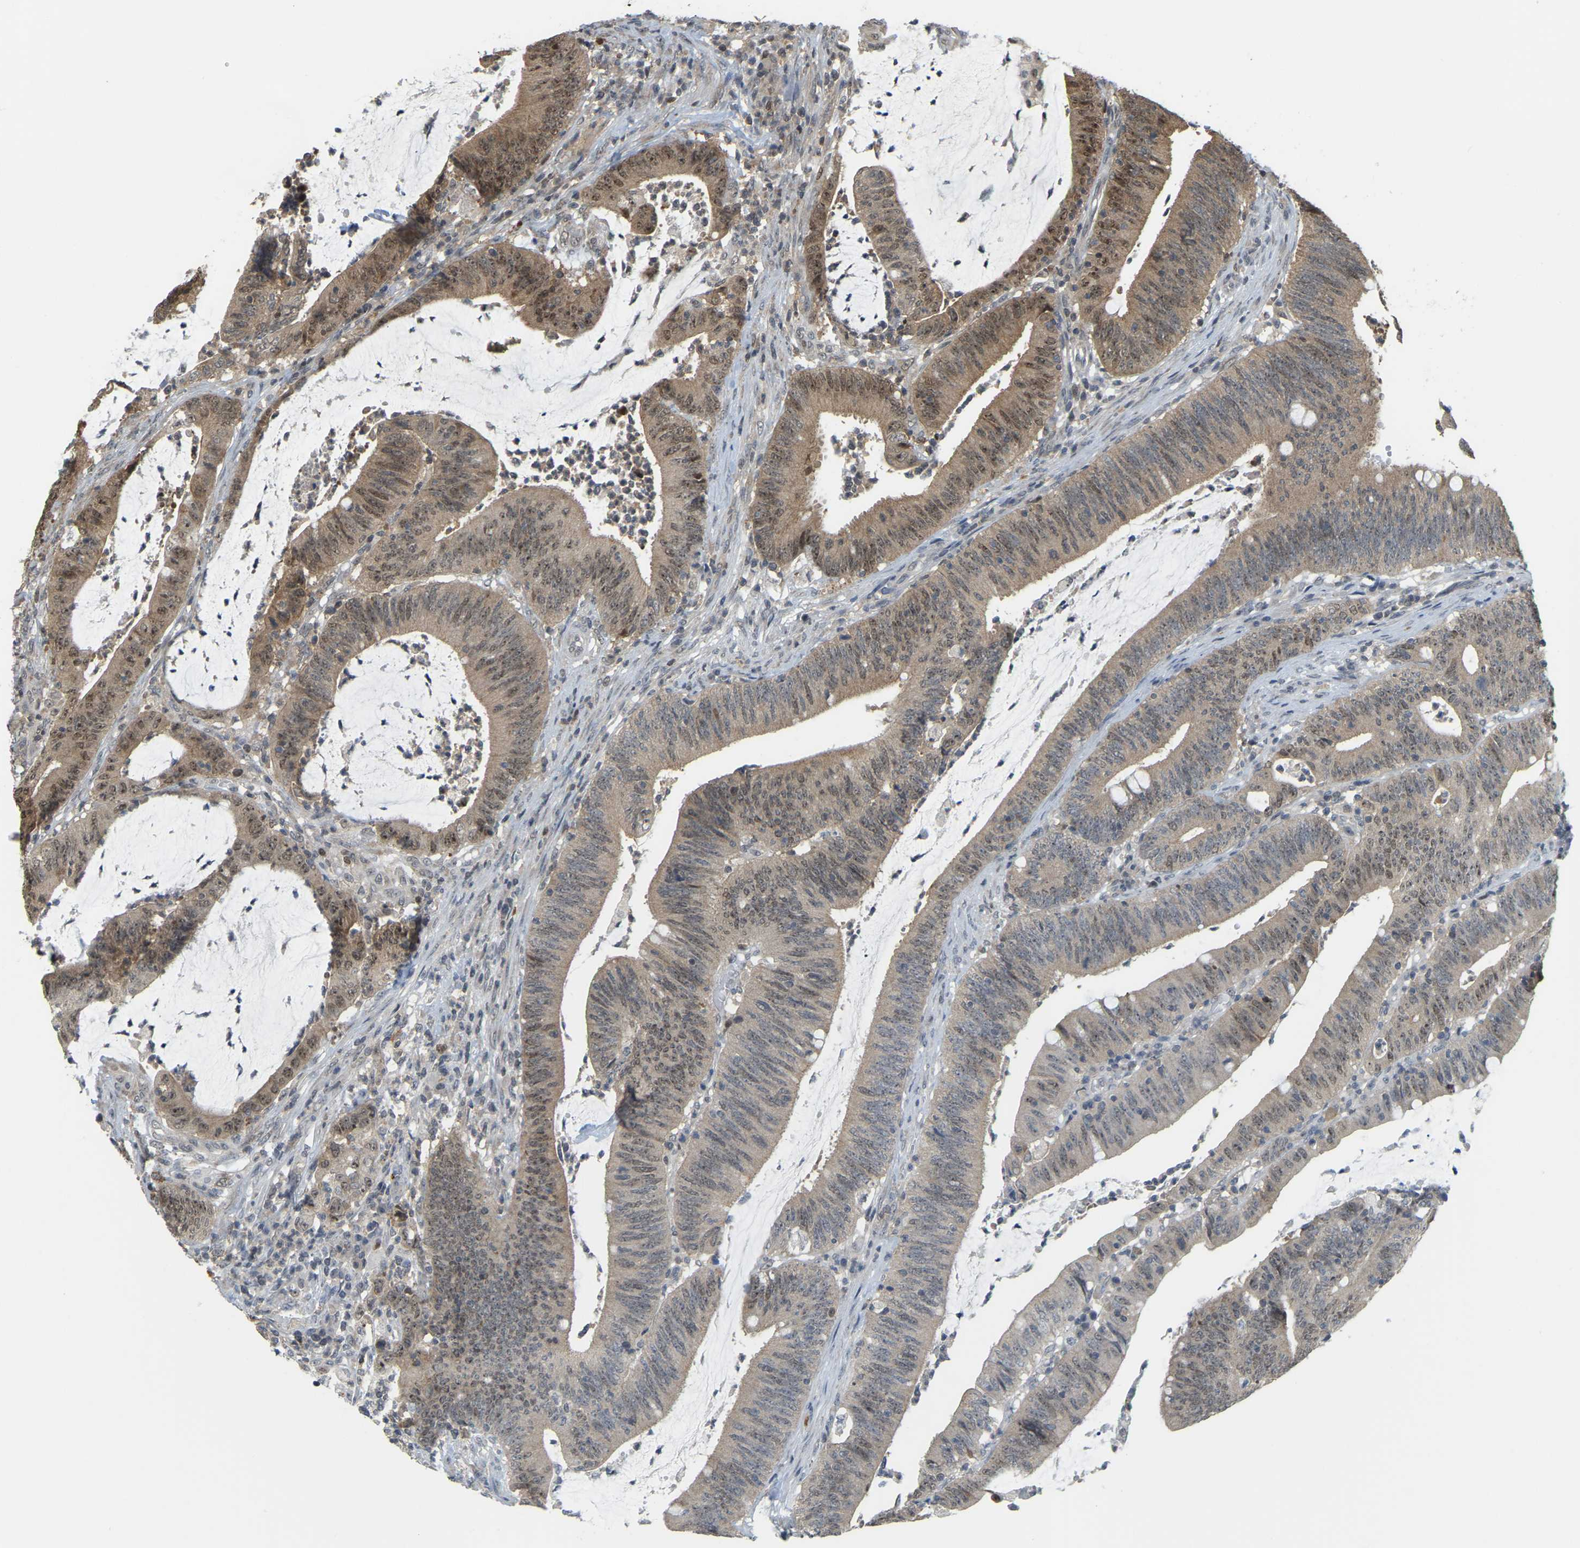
{"staining": {"intensity": "moderate", "quantity": "25%-75%", "location": "cytoplasmic/membranous,nuclear"}, "tissue": "colorectal cancer", "cell_type": "Tumor cells", "image_type": "cancer", "snomed": [{"axis": "morphology", "description": "Normal tissue, NOS"}, {"axis": "morphology", "description": "Adenocarcinoma, NOS"}, {"axis": "topography", "description": "Rectum"}], "caption": "Brown immunohistochemical staining in human adenocarcinoma (colorectal) shows moderate cytoplasmic/membranous and nuclear staining in about 25%-75% of tumor cells.", "gene": "BRF2", "patient": {"sex": "female", "age": 66}}